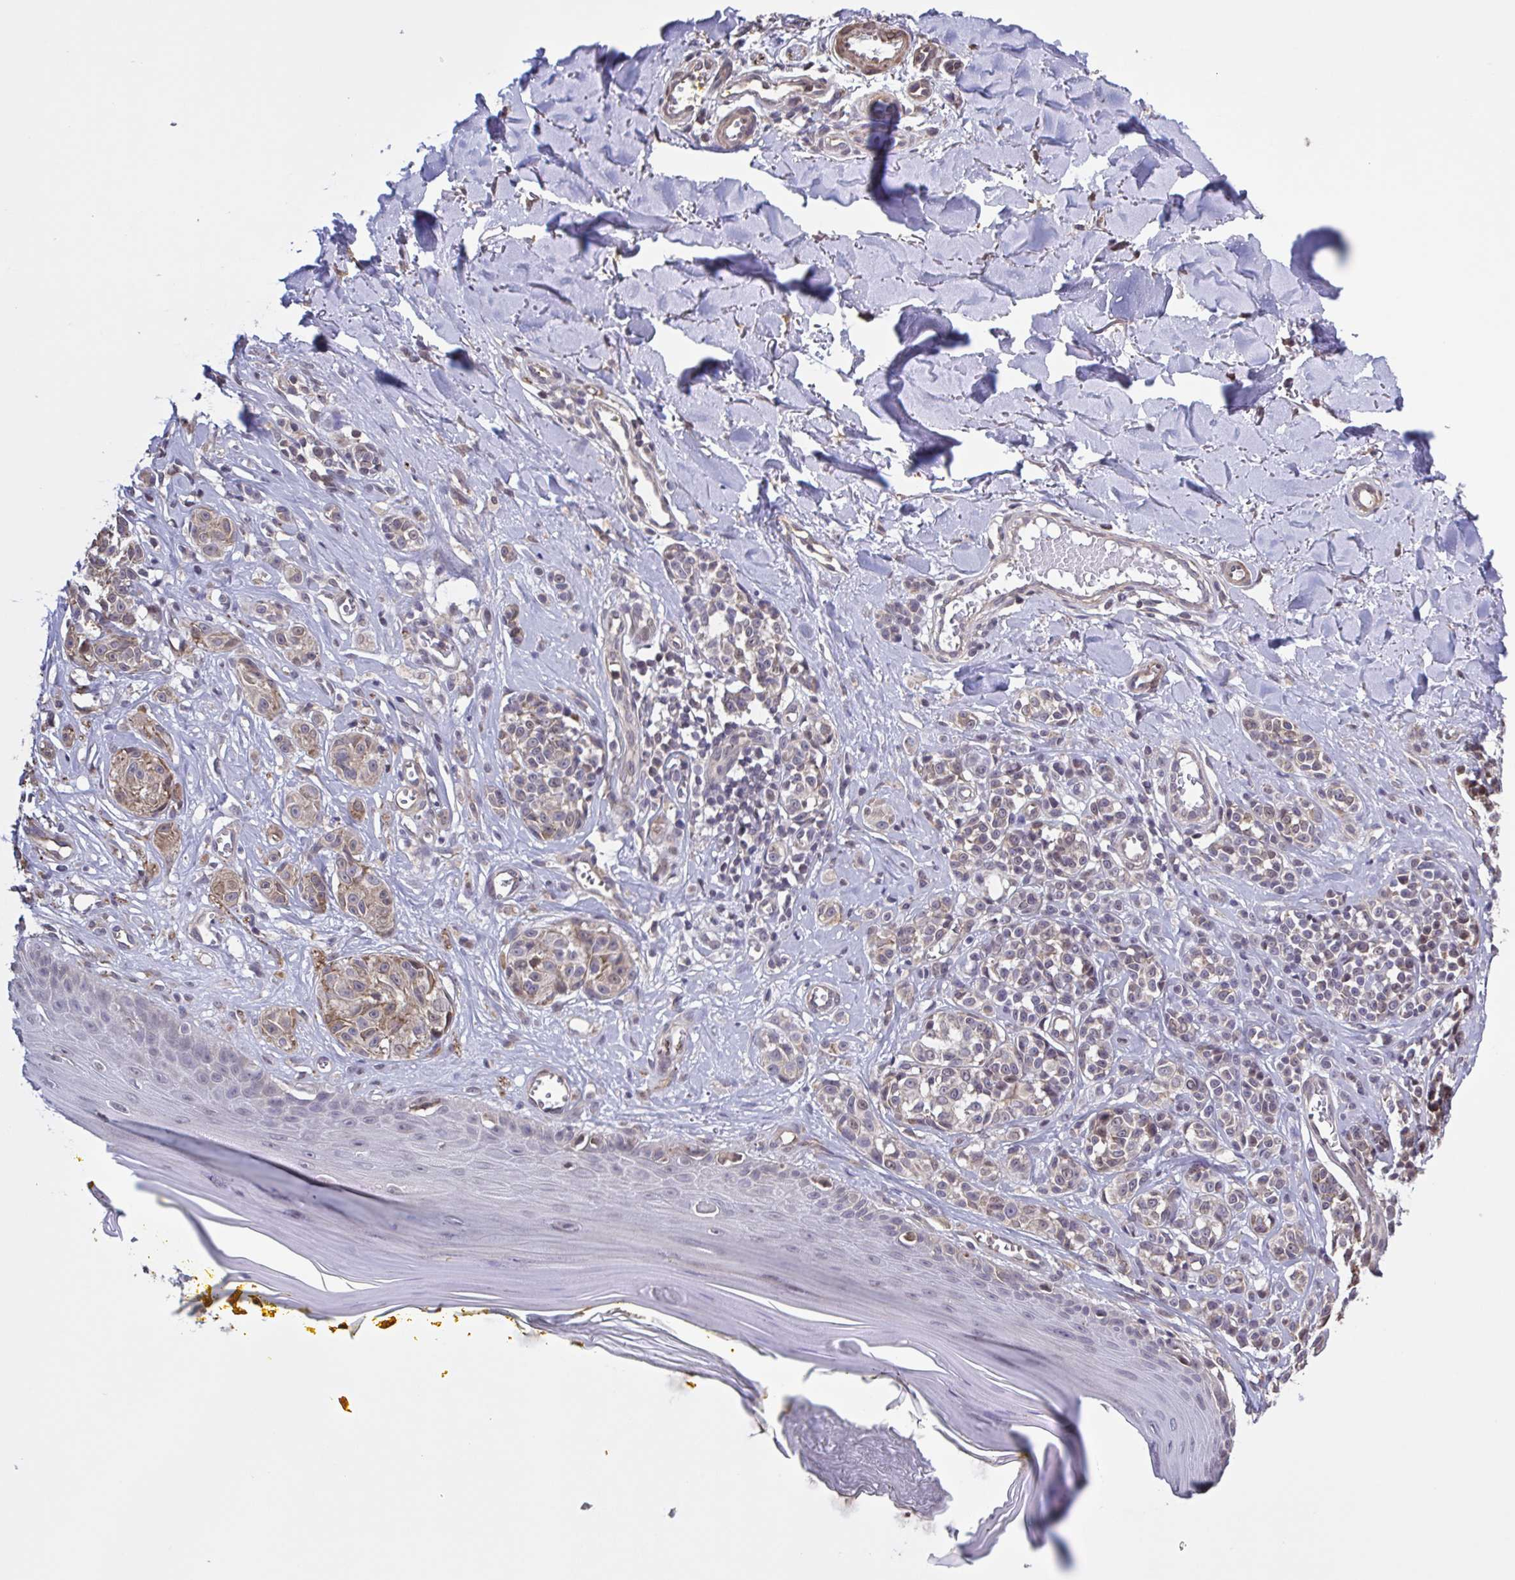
{"staining": {"intensity": "weak", "quantity": "25%-75%", "location": "cytoplasmic/membranous"}, "tissue": "melanoma", "cell_type": "Tumor cells", "image_type": "cancer", "snomed": [{"axis": "morphology", "description": "Malignant melanoma, NOS"}, {"axis": "topography", "description": "Skin"}], "caption": "Weak cytoplasmic/membranous protein staining is identified in approximately 25%-75% of tumor cells in melanoma.", "gene": "ZNF200", "patient": {"sex": "male", "age": 74}}